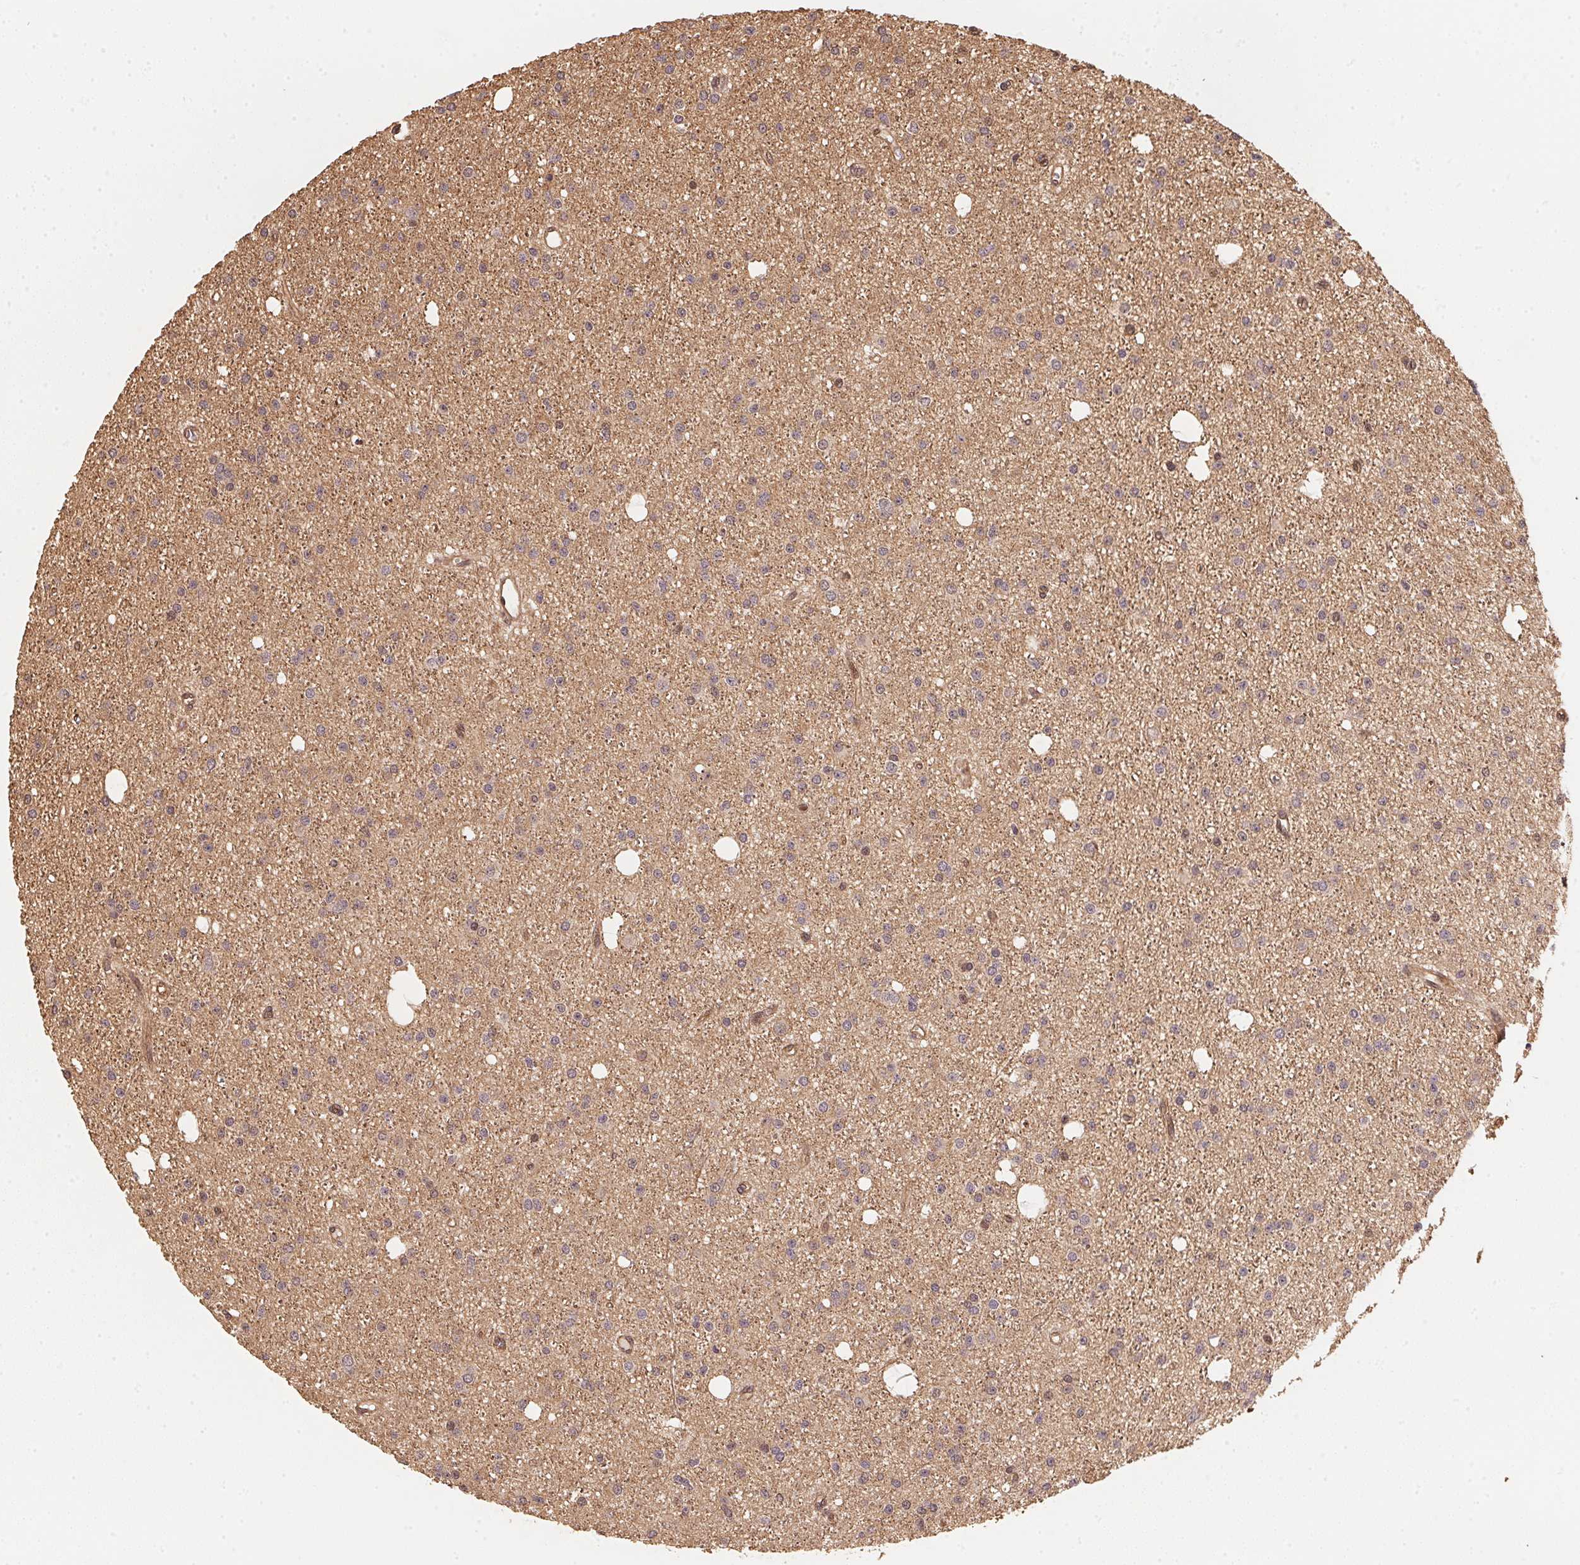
{"staining": {"intensity": "weak", "quantity": "<25%", "location": "cytoplasmic/membranous"}, "tissue": "glioma", "cell_type": "Tumor cells", "image_type": "cancer", "snomed": [{"axis": "morphology", "description": "Glioma, malignant, Low grade"}, {"axis": "topography", "description": "Brain"}], "caption": "This is an immunohistochemistry (IHC) histopathology image of malignant low-grade glioma. There is no staining in tumor cells.", "gene": "TMEM222", "patient": {"sex": "male", "age": 27}}